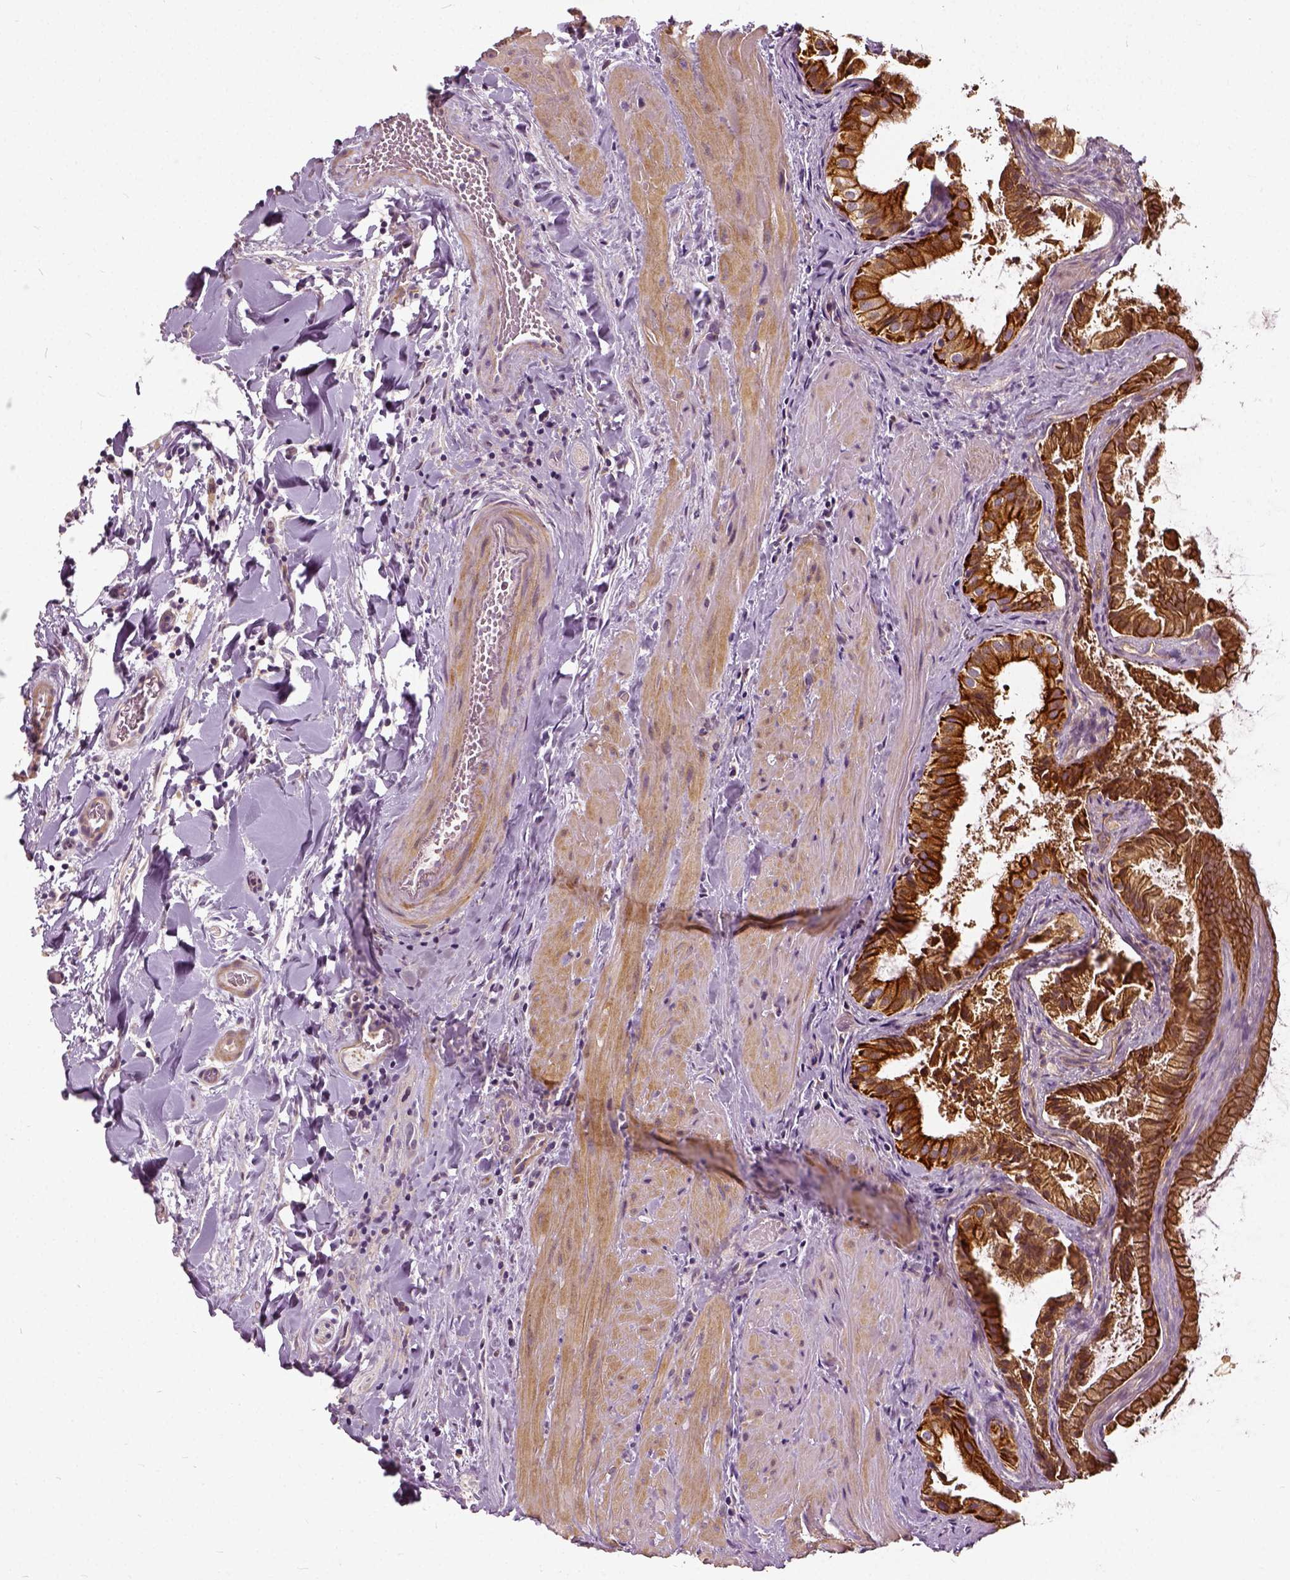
{"staining": {"intensity": "strong", "quantity": ">75%", "location": "cytoplasmic/membranous"}, "tissue": "gallbladder", "cell_type": "Glandular cells", "image_type": "normal", "snomed": [{"axis": "morphology", "description": "Normal tissue, NOS"}, {"axis": "topography", "description": "Gallbladder"}], "caption": "An immunohistochemistry histopathology image of unremarkable tissue is shown. Protein staining in brown labels strong cytoplasmic/membranous positivity in gallbladder within glandular cells.", "gene": "ILRUN", "patient": {"sex": "male", "age": 70}}